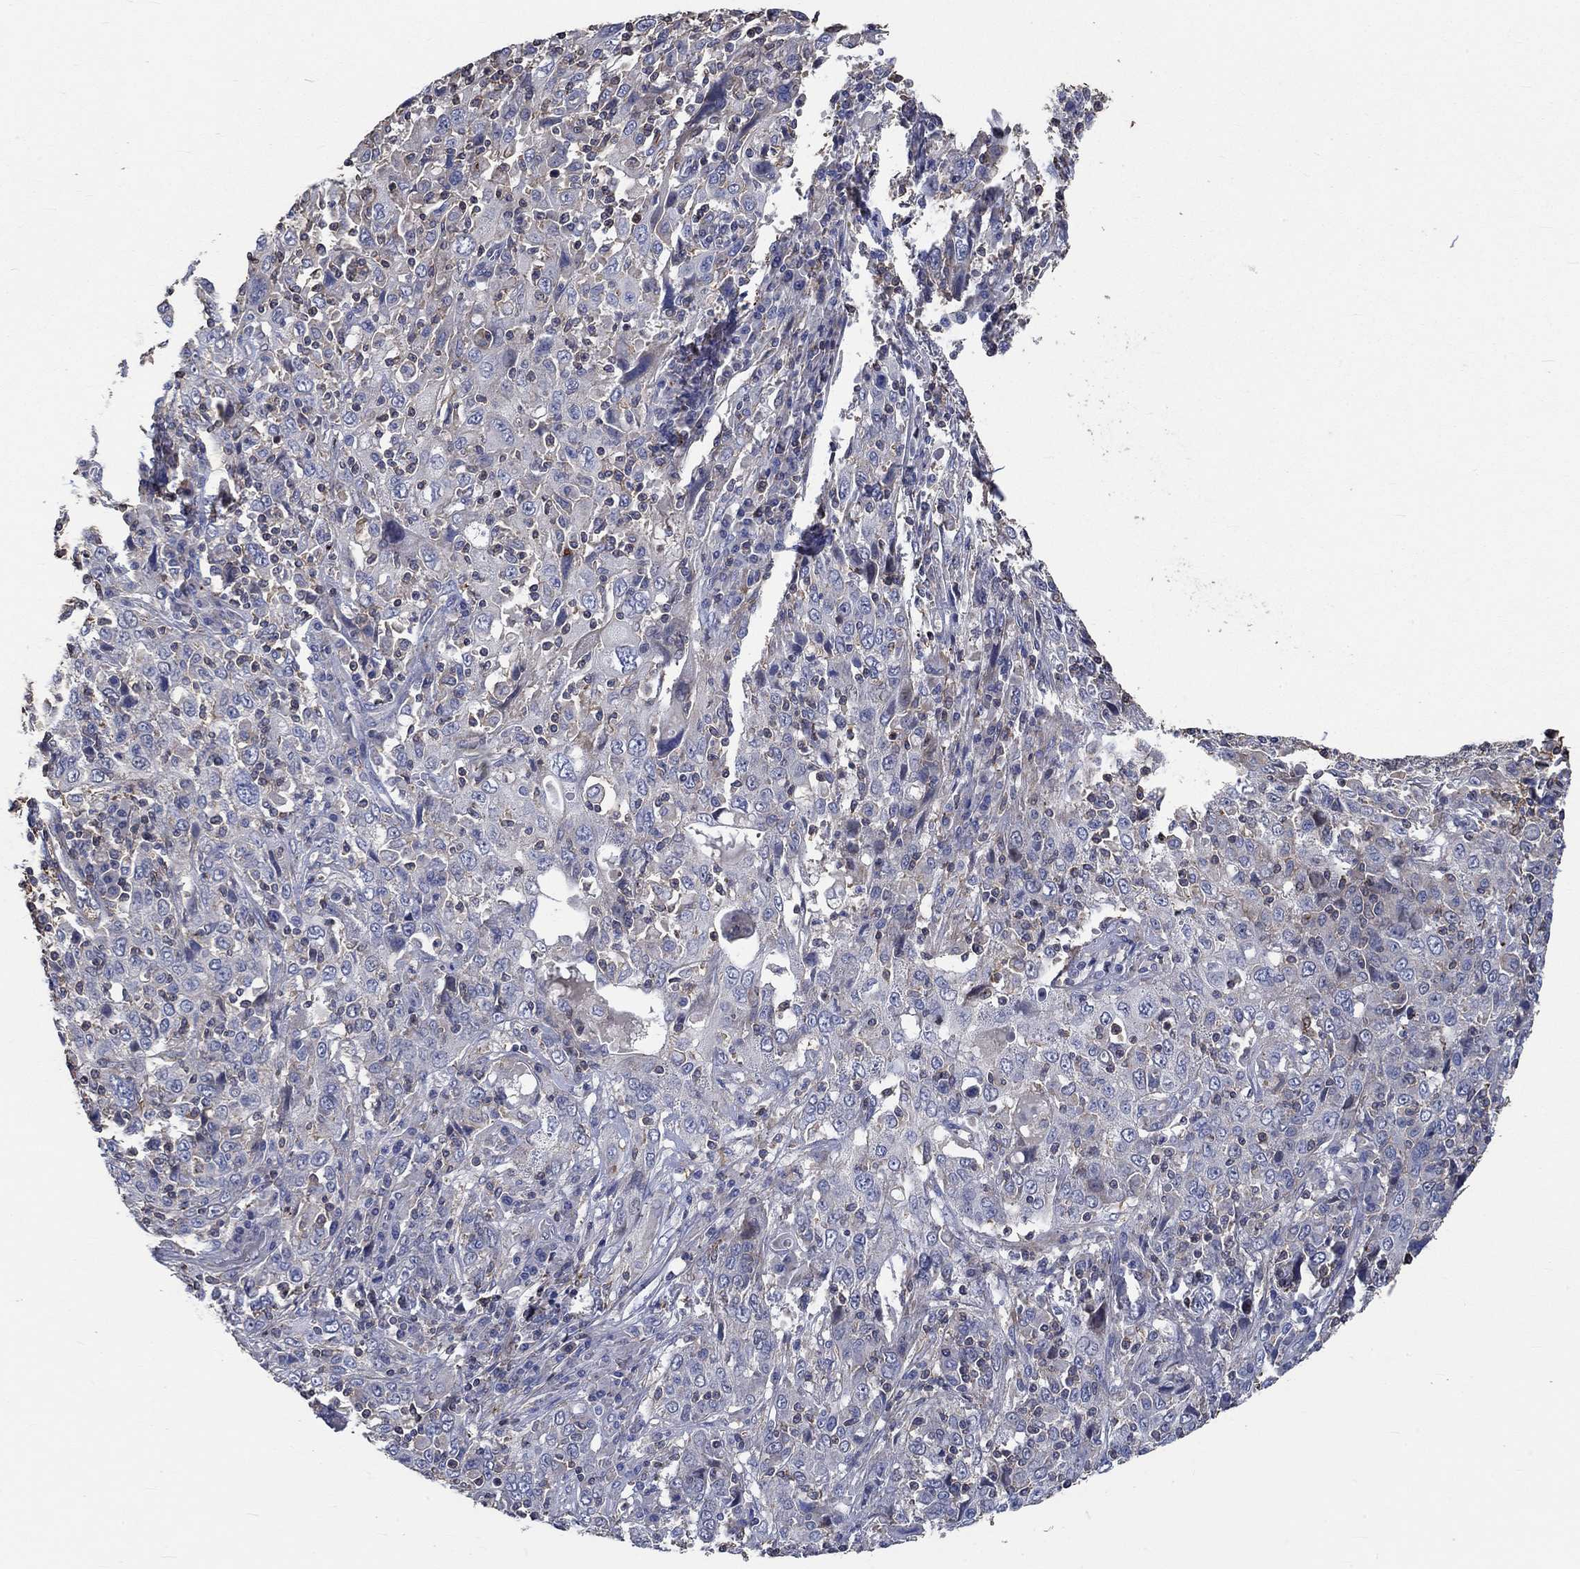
{"staining": {"intensity": "negative", "quantity": "none", "location": "none"}, "tissue": "cervical cancer", "cell_type": "Tumor cells", "image_type": "cancer", "snomed": [{"axis": "morphology", "description": "Squamous cell carcinoma, NOS"}, {"axis": "topography", "description": "Cervix"}], "caption": "There is no significant positivity in tumor cells of cervical cancer (squamous cell carcinoma).", "gene": "TNFAIP8L3", "patient": {"sex": "female", "age": 46}}